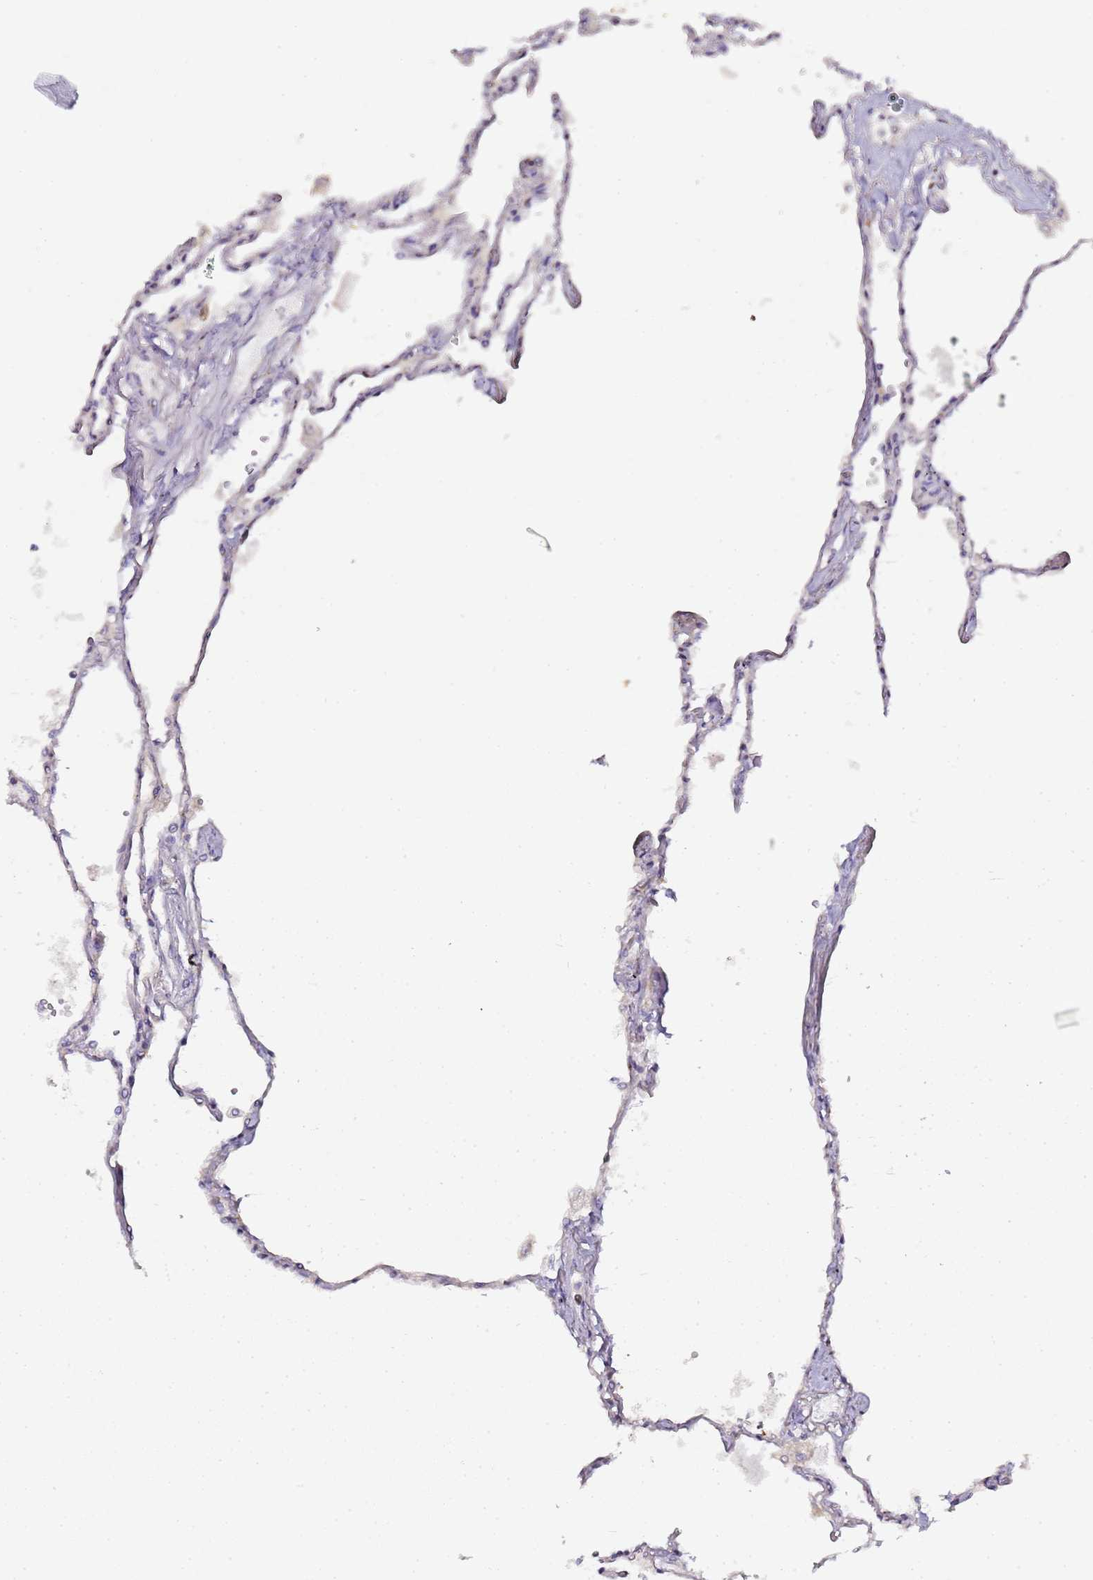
{"staining": {"intensity": "negative", "quantity": "none", "location": "none"}, "tissue": "lung", "cell_type": "Alveolar cells", "image_type": "normal", "snomed": [{"axis": "morphology", "description": "Normal tissue, NOS"}, {"axis": "topography", "description": "Lung"}], "caption": "A high-resolution histopathology image shows immunohistochemistry (IHC) staining of normal lung, which shows no significant staining in alveolar cells.", "gene": "MRPL49", "patient": {"sex": "female", "age": 67}}